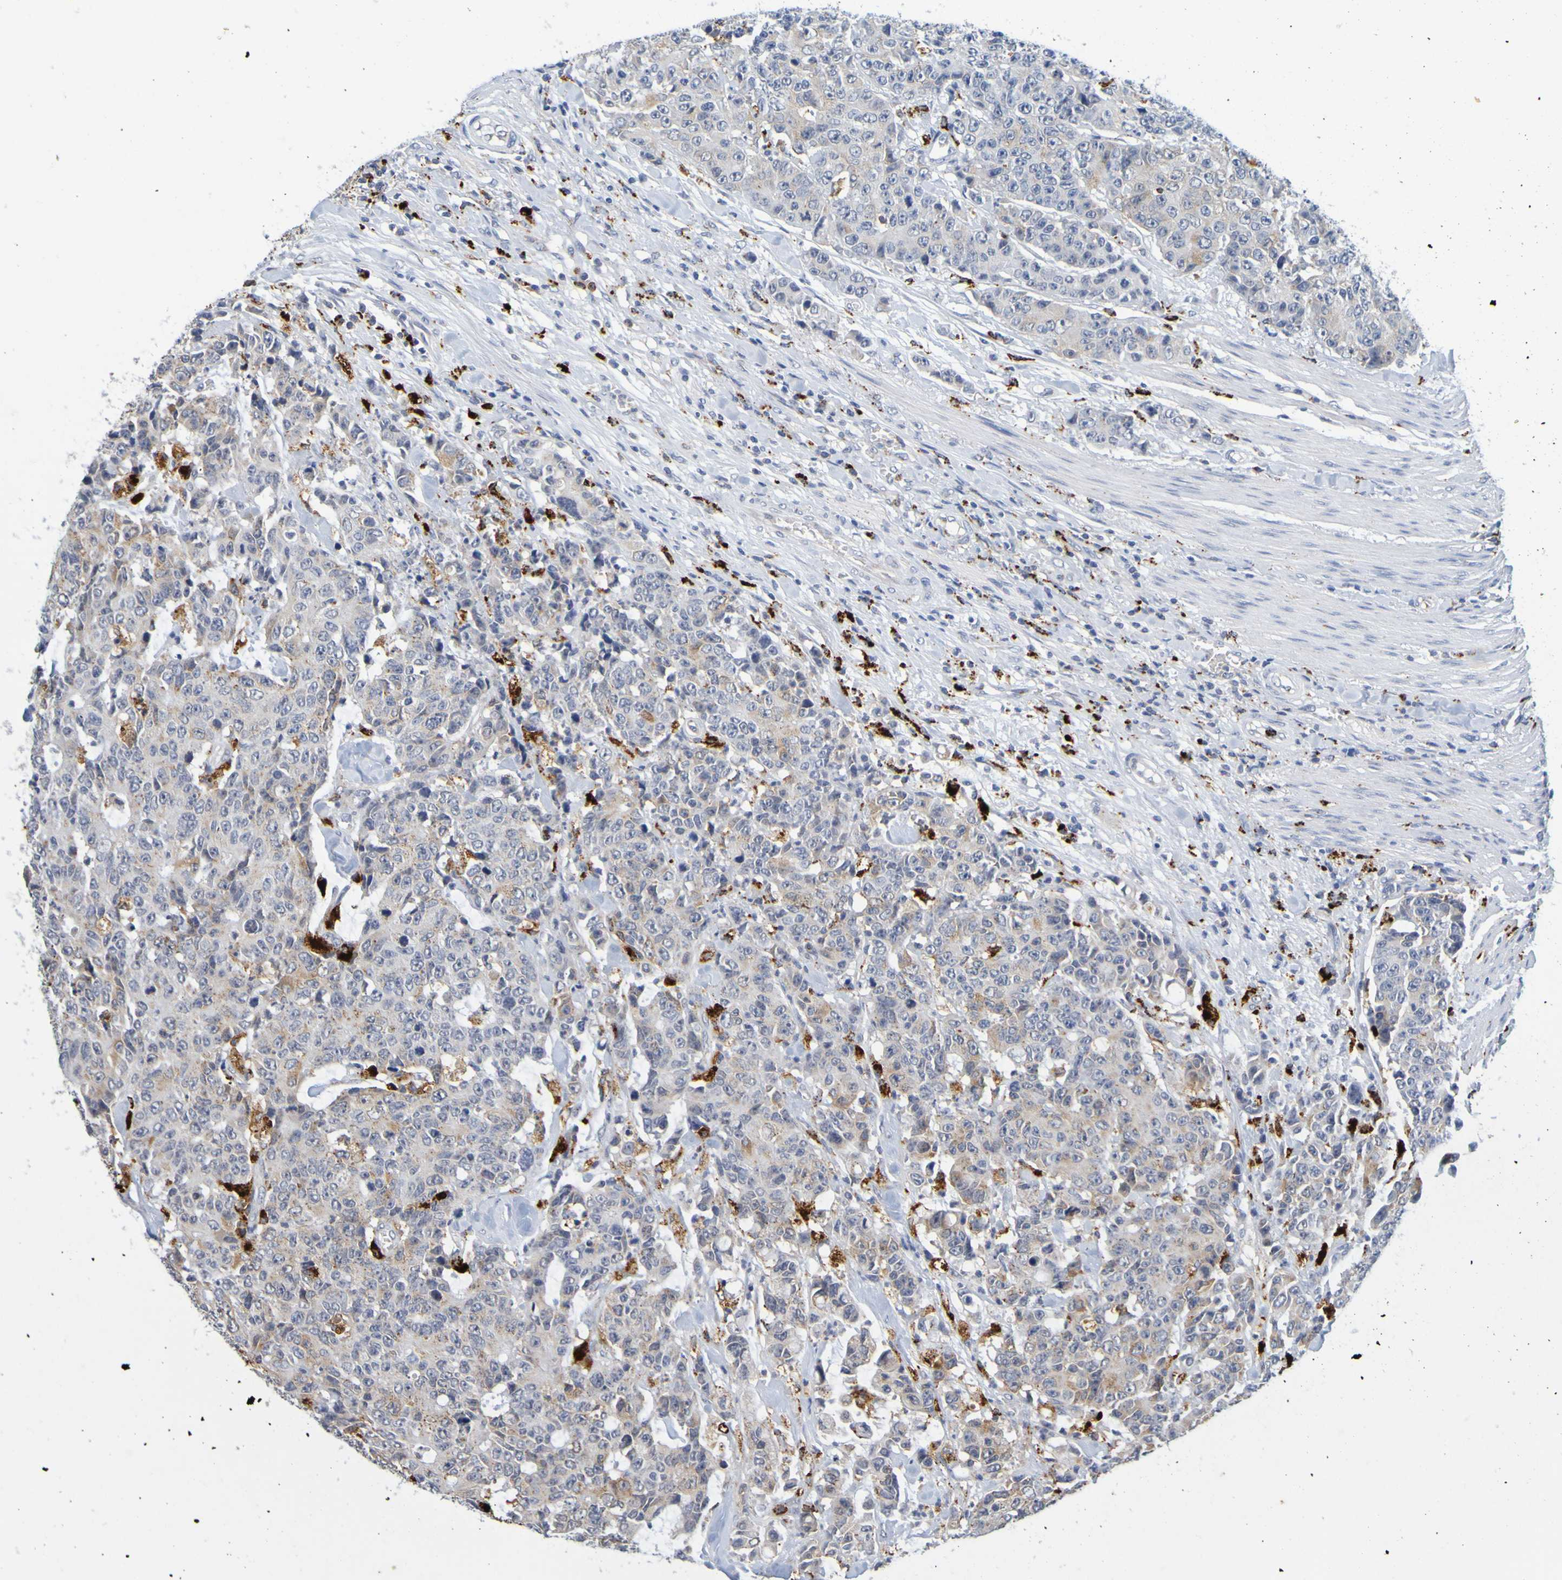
{"staining": {"intensity": "weak", "quantity": "25%-75%", "location": "cytoplasmic/membranous"}, "tissue": "colorectal cancer", "cell_type": "Tumor cells", "image_type": "cancer", "snomed": [{"axis": "morphology", "description": "Adenocarcinoma, NOS"}, {"axis": "topography", "description": "Colon"}], "caption": "The immunohistochemical stain highlights weak cytoplasmic/membranous positivity in tumor cells of colorectal cancer tissue.", "gene": "TPH1", "patient": {"sex": "female", "age": 86}}